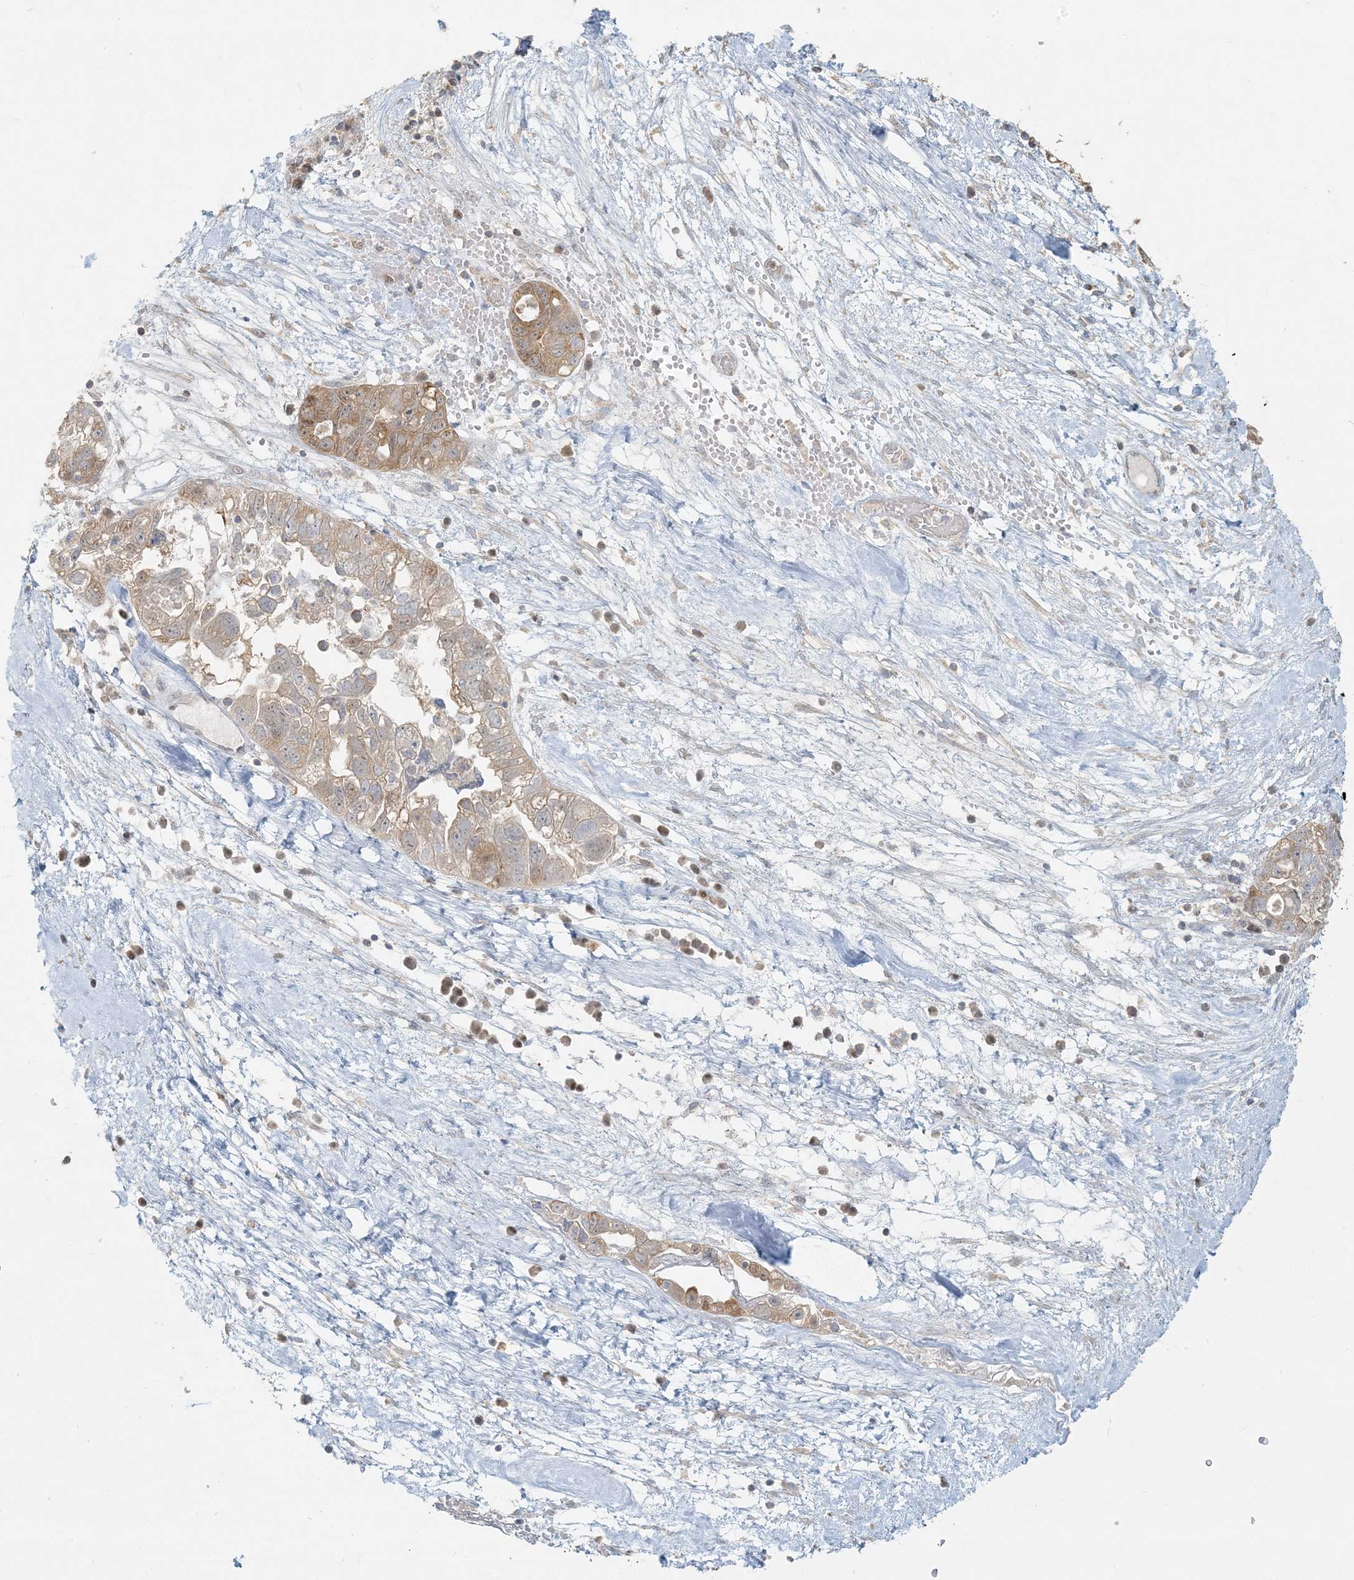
{"staining": {"intensity": "weak", "quantity": ">75%", "location": "cytoplasmic/membranous"}, "tissue": "ovarian cancer", "cell_type": "Tumor cells", "image_type": "cancer", "snomed": [{"axis": "morphology", "description": "Carcinoma, NOS"}, {"axis": "morphology", "description": "Cystadenocarcinoma, serous, NOS"}, {"axis": "topography", "description": "Ovary"}], "caption": "Brown immunohistochemical staining in ovarian cancer demonstrates weak cytoplasmic/membranous expression in approximately >75% of tumor cells.", "gene": "HACL1", "patient": {"sex": "female", "age": 69}}